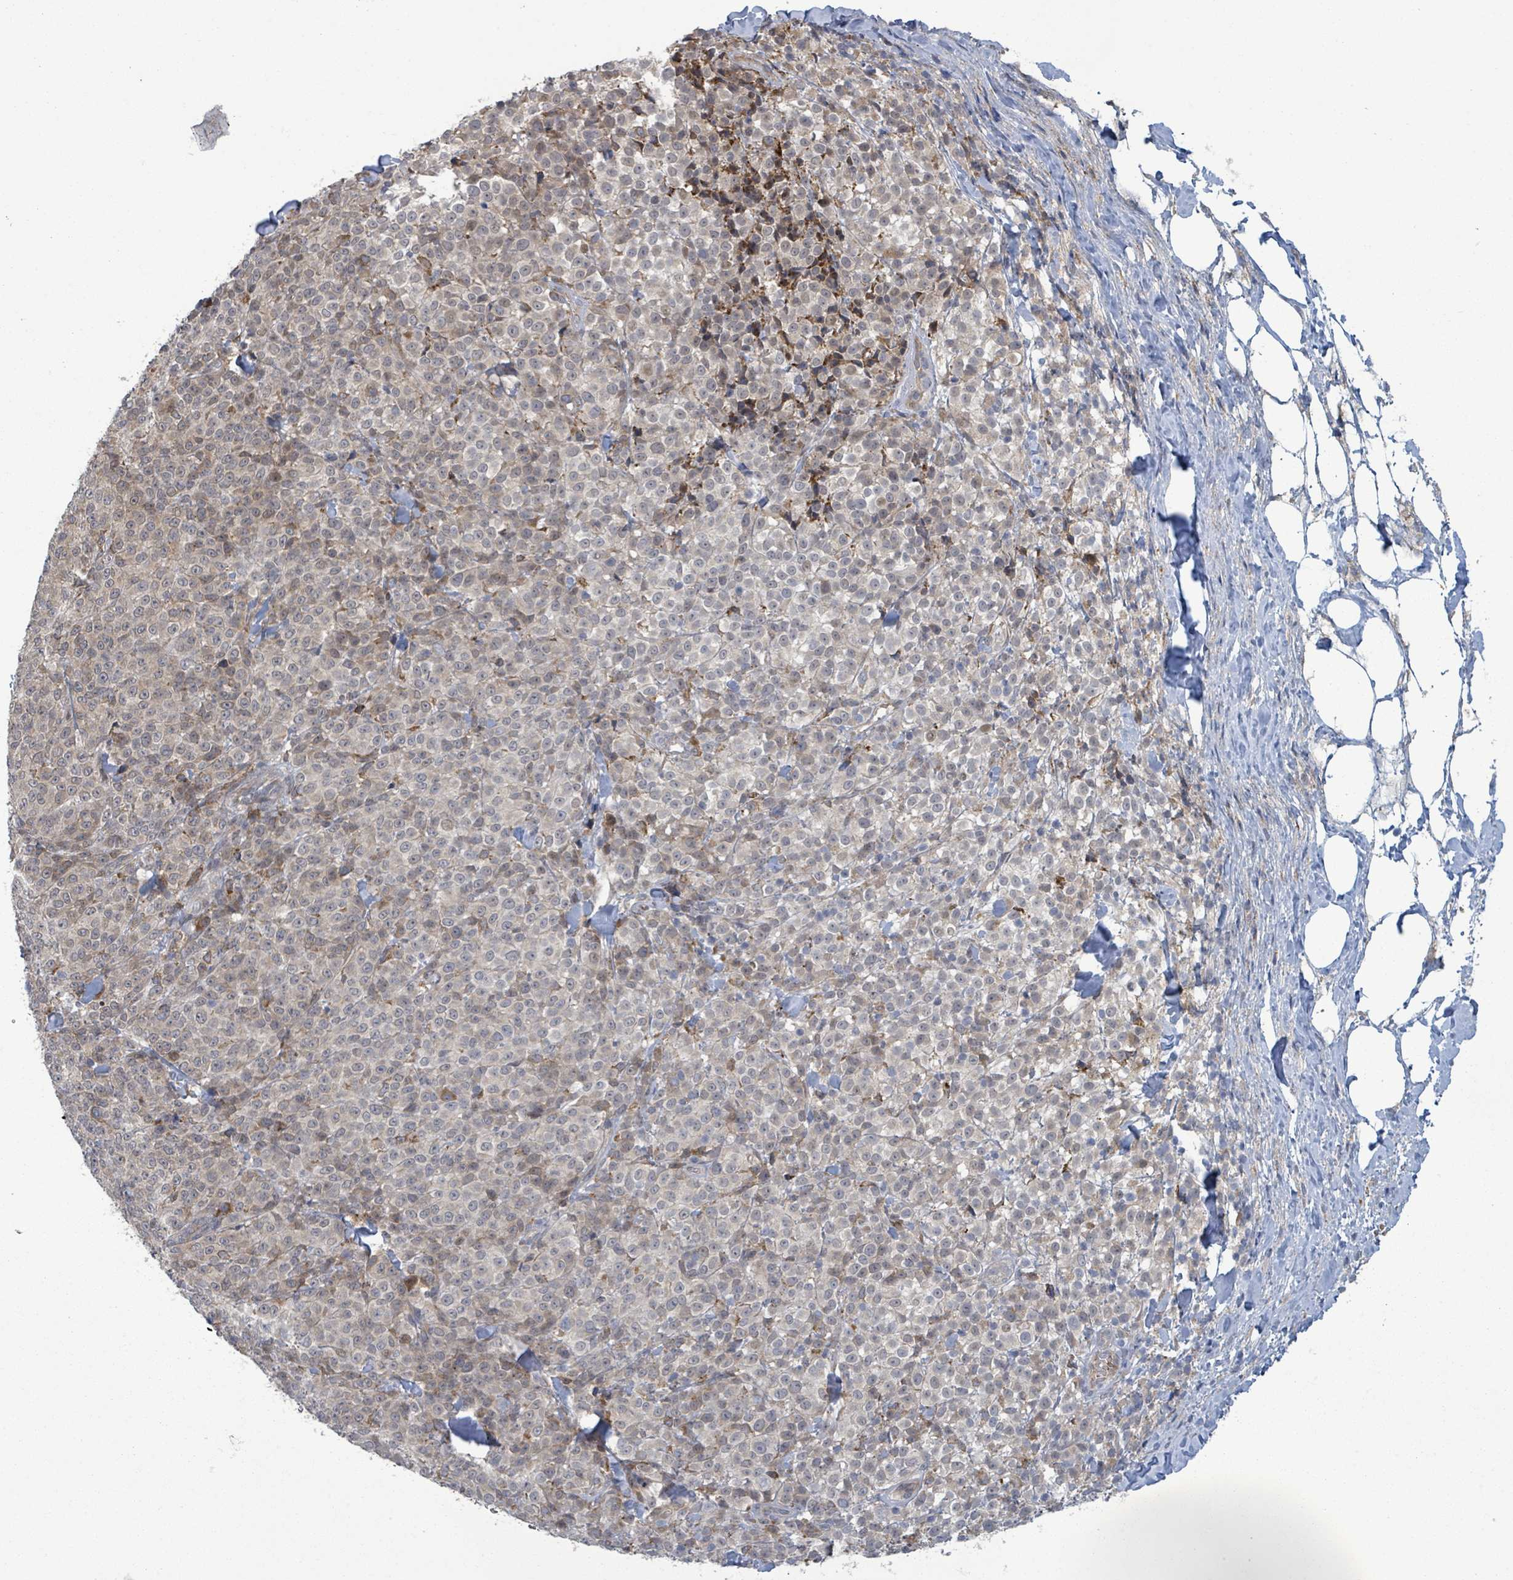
{"staining": {"intensity": "weak", "quantity": "25%-75%", "location": "nuclear"}, "tissue": "melanoma", "cell_type": "Tumor cells", "image_type": "cancer", "snomed": [{"axis": "morphology", "description": "Normal tissue, NOS"}, {"axis": "morphology", "description": "Malignant melanoma, NOS"}, {"axis": "topography", "description": "Skin"}], "caption": "Melanoma was stained to show a protein in brown. There is low levels of weak nuclear staining in about 25%-75% of tumor cells.", "gene": "SHROOM2", "patient": {"sex": "female", "age": 34}}